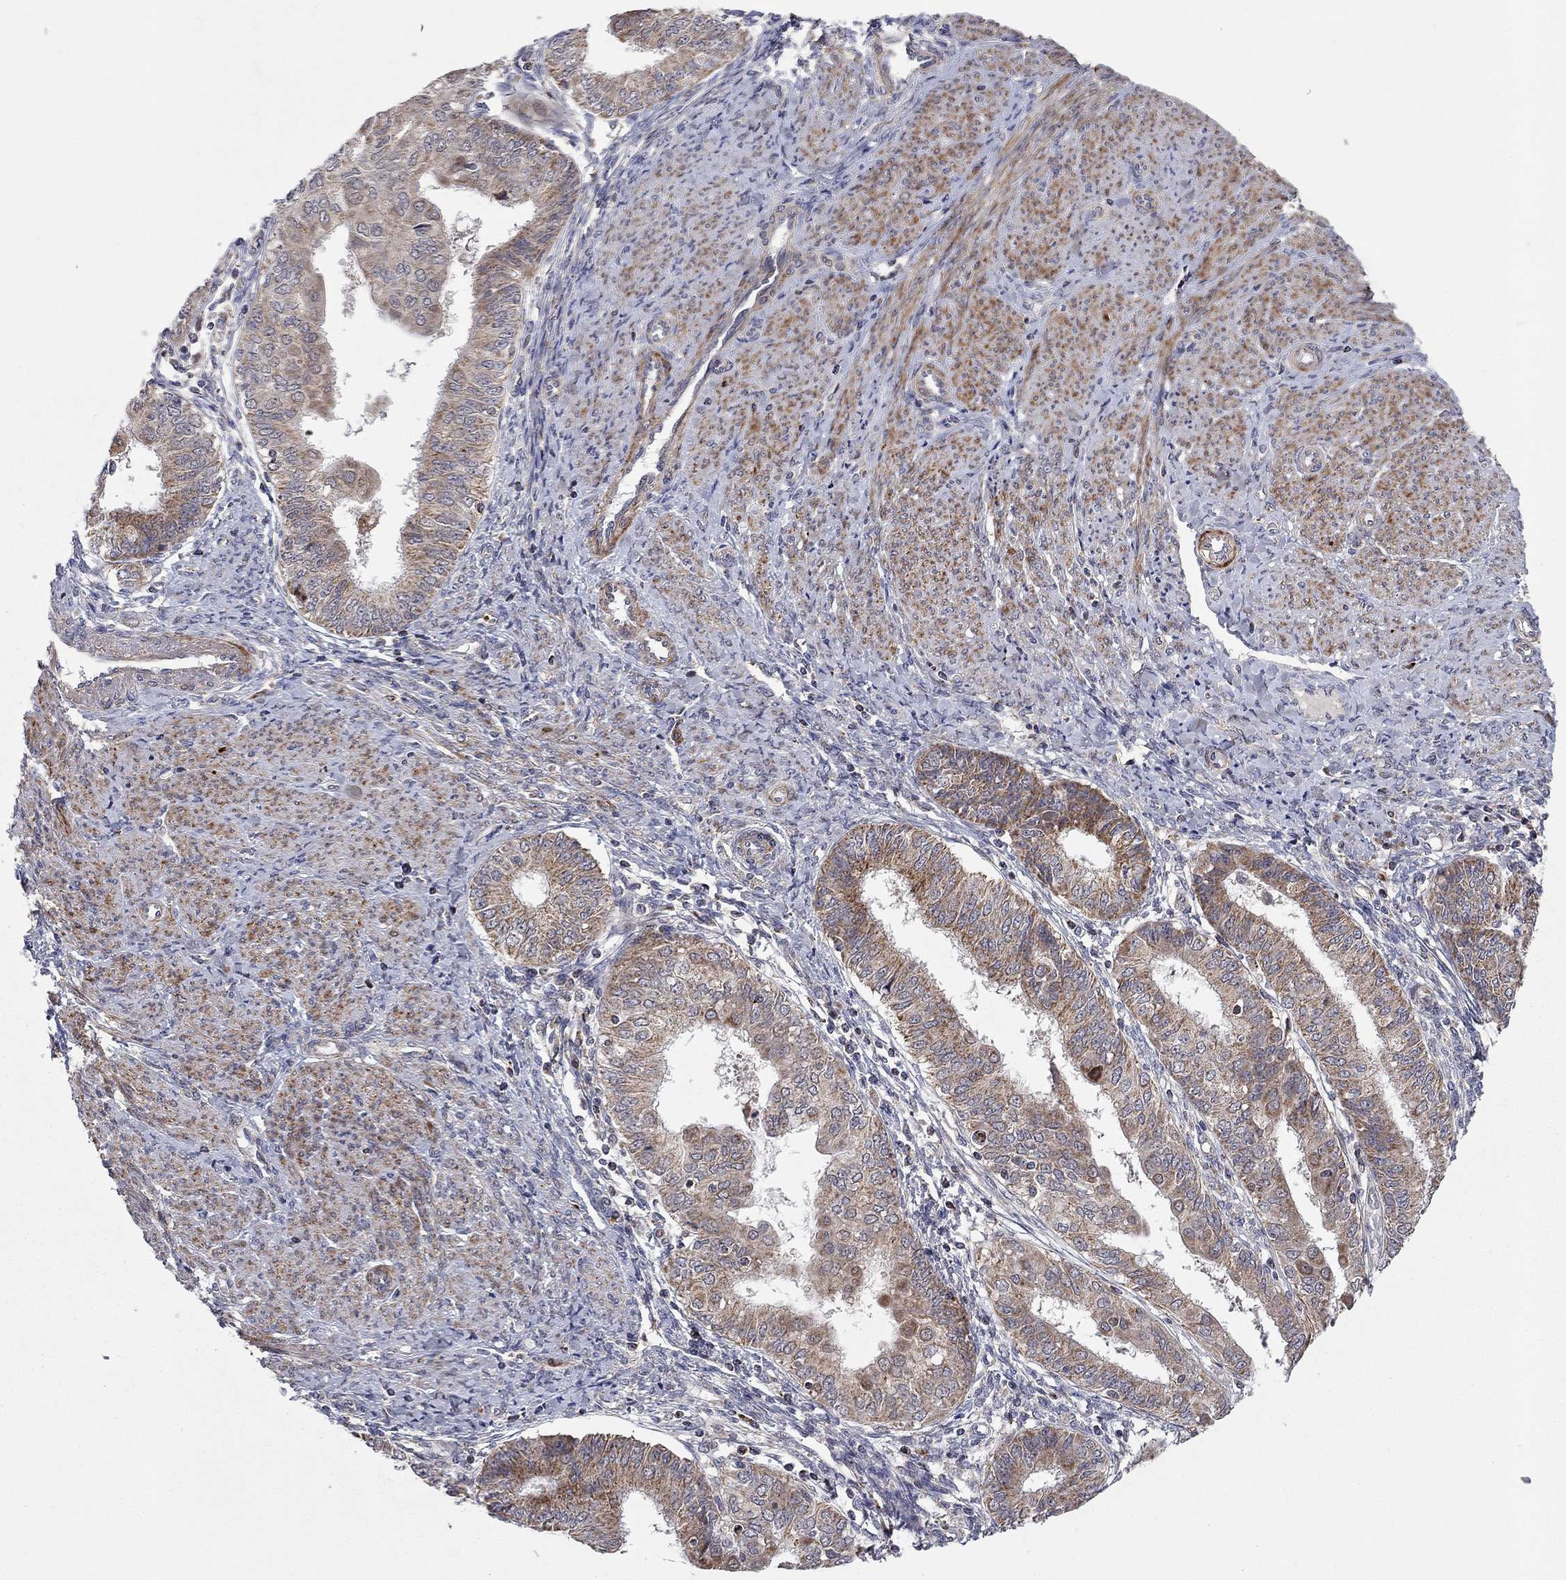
{"staining": {"intensity": "strong", "quantity": "<25%", "location": "cytoplasmic/membranous"}, "tissue": "endometrial cancer", "cell_type": "Tumor cells", "image_type": "cancer", "snomed": [{"axis": "morphology", "description": "Adenocarcinoma, NOS"}, {"axis": "topography", "description": "Endometrium"}], "caption": "Immunohistochemical staining of adenocarcinoma (endometrial) shows medium levels of strong cytoplasmic/membranous protein positivity in approximately <25% of tumor cells.", "gene": "IDS", "patient": {"sex": "female", "age": 68}}